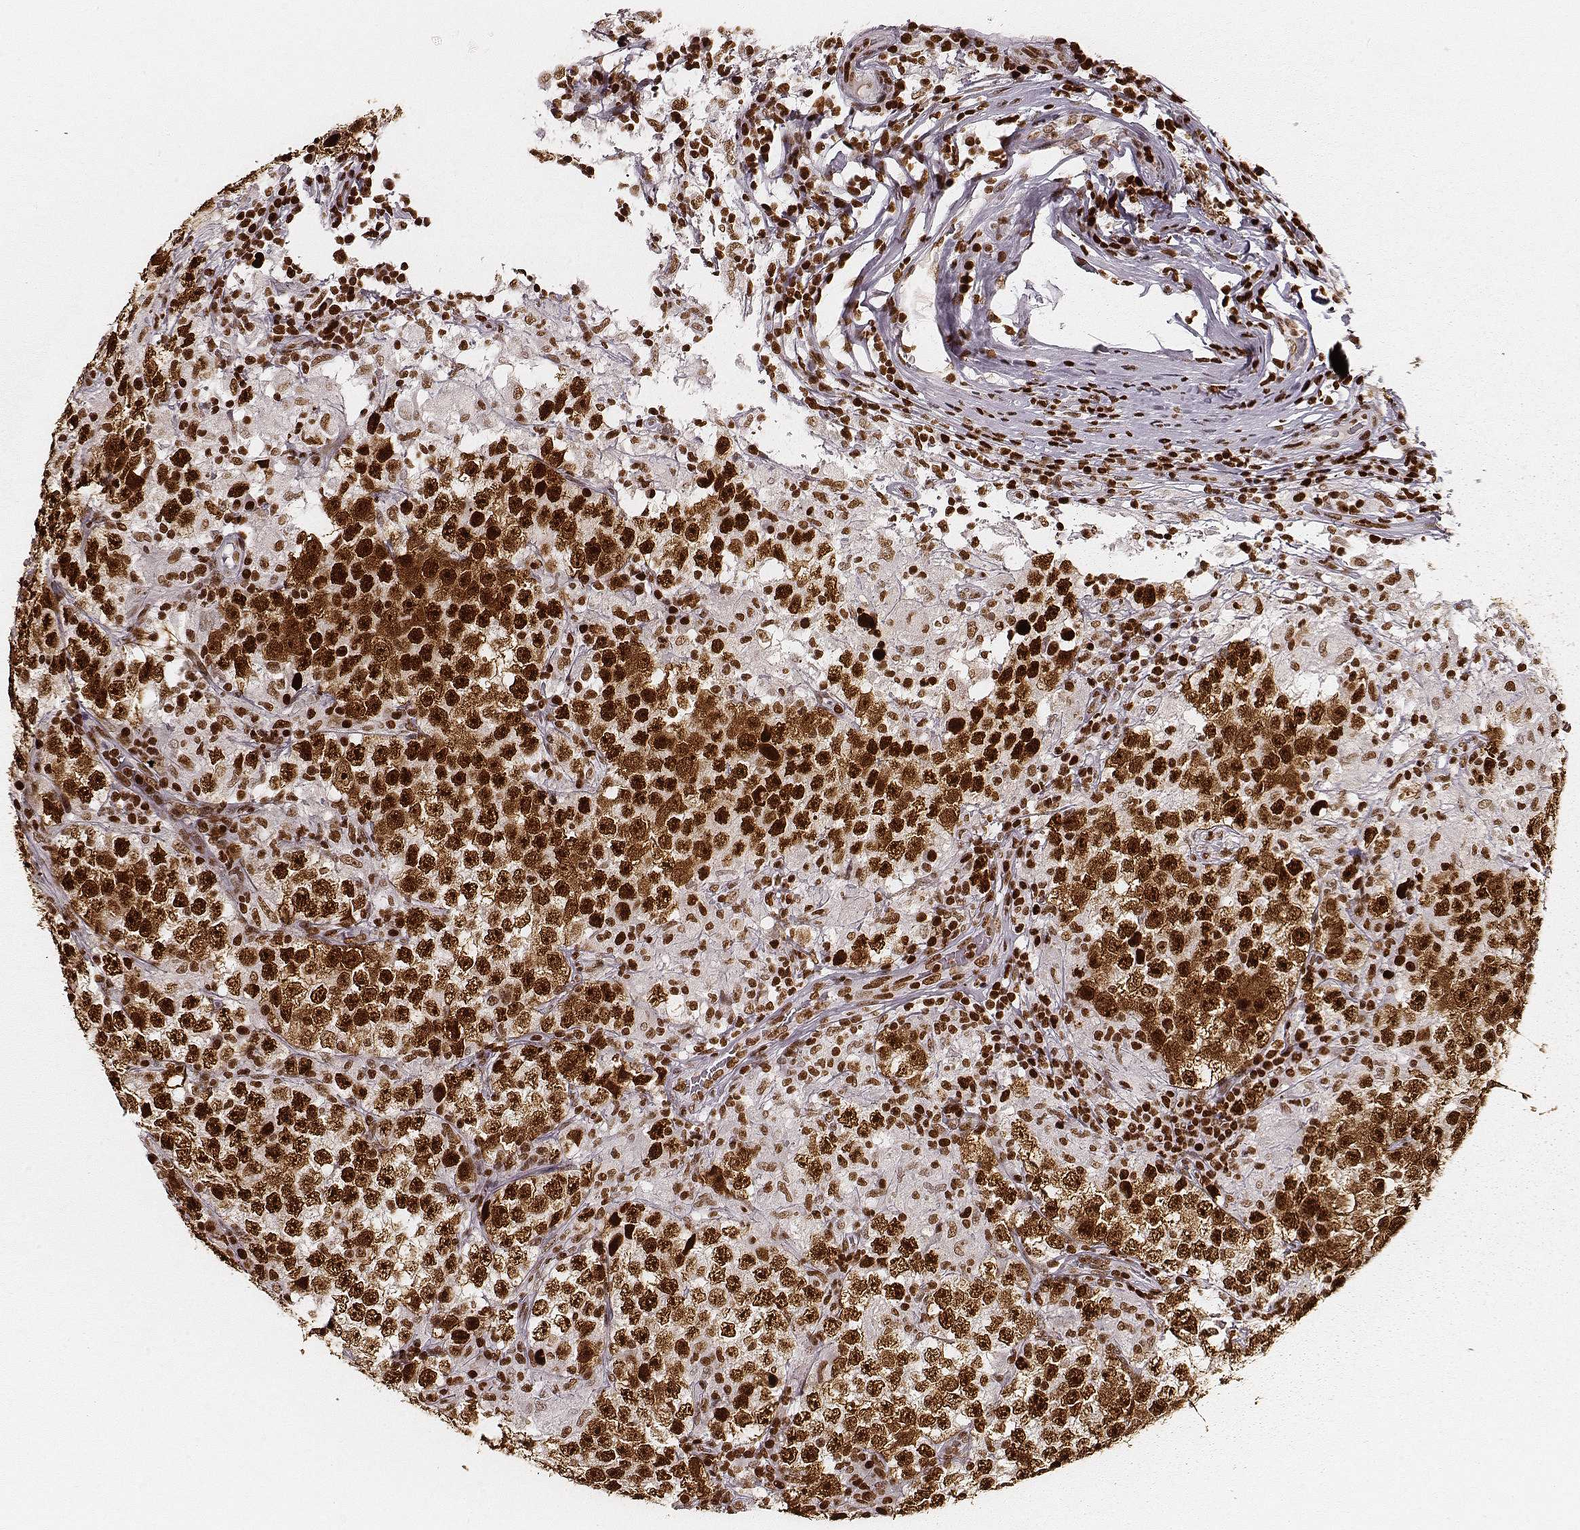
{"staining": {"intensity": "strong", "quantity": ">75%", "location": "nuclear"}, "tissue": "testis cancer", "cell_type": "Tumor cells", "image_type": "cancer", "snomed": [{"axis": "morphology", "description": "Seminoma, NOS"}, {"axis": "morphology", "description": "Carcinoma, Embryonal, NOS"}, {"axis": "topography", "description": "Testis"}], "caption": "Brown immunohistochemical staining in human testis cancer displays strong nuclear positivity in approximately >75% of tumor cells.", "gene": "PARP1", "patient": {"sex": "male", "age": 41}}